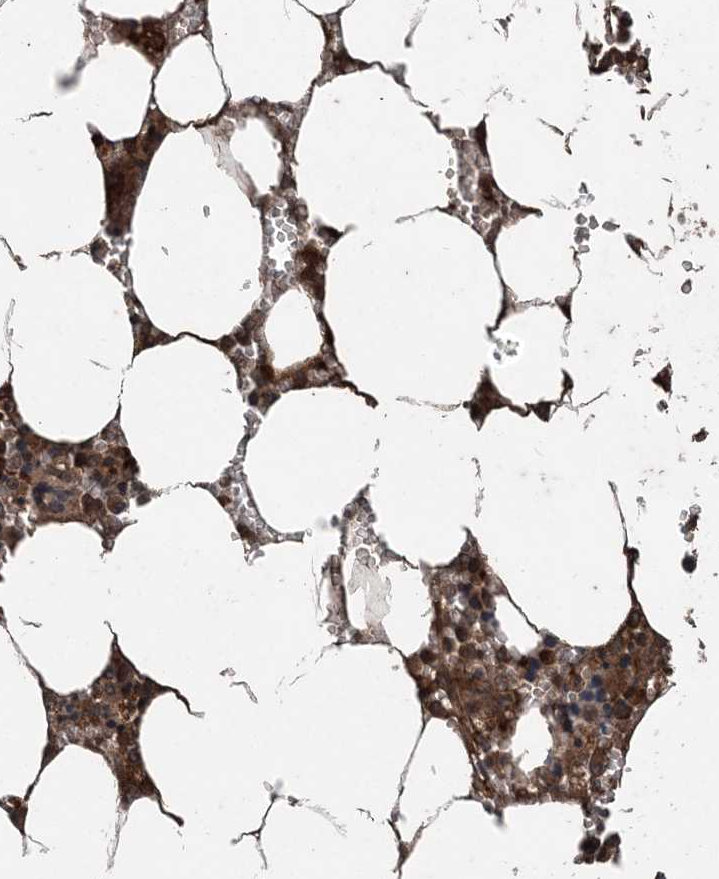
{"staining": {"intensity": "strong", "quantity": ">75%", "location": "cytoplasmic/membranous,nuclear"}, "tissue": "bone marrow", "cell_type": "Hematopoietic cells", "image_type": "normal", "snomed": [{"axis": "morphology", "description": "Normal tissue, NOS"}, {"axis": "topography", "description": "Bone marrow"}], "caption": "Bone marrow stained with DAB (3,3'-diaminobenzidine) IHC reveals high levels of strong cytoplasmic/membranous,nuclear expression in approximately >75% of hematopoietic cells.", "gene": "CFL1", "patient": {"sex": "male", "age": 70}}